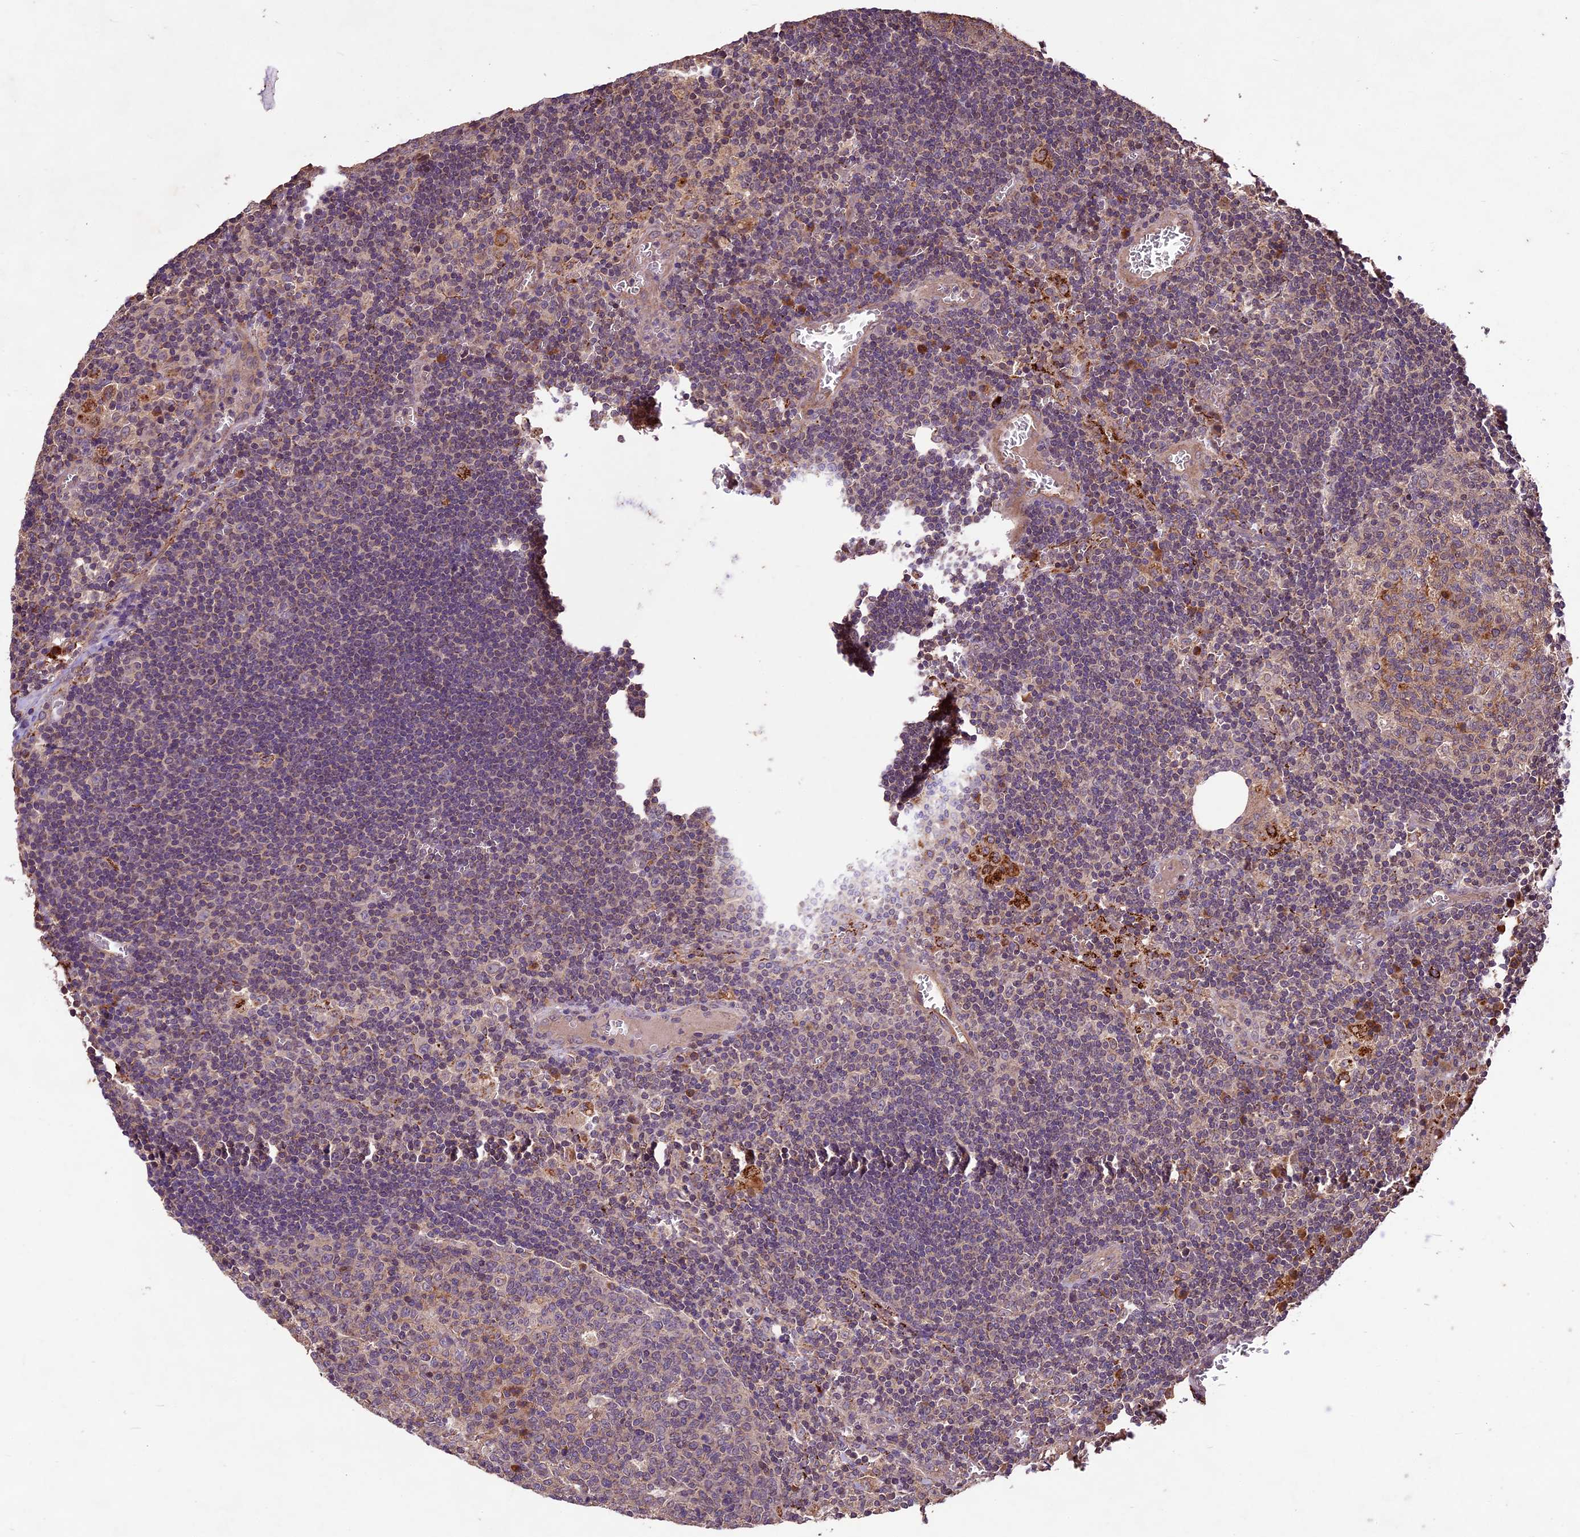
{"staining": {"intensity": "moderate", "quantity": "25%-75%", "location": "cytoplasmic/membranous"}, "tissue": "lymph node", "cell_type": "Germinal center cells", "image_type": "normal", "snomed": [{"axis": "morphology", "description": "Normal tissue, NOS"}, {"axis": "topography", "description": "Lymph node"}], "caption": "Immunohistochemical staining of normal human lymph node exhibits moderate cytoplasmic/membranous protein expression in about 25%-75% of germinal center cells.", "gene": "CRLF1", "patient": {"sex": "female", "age": 73}}